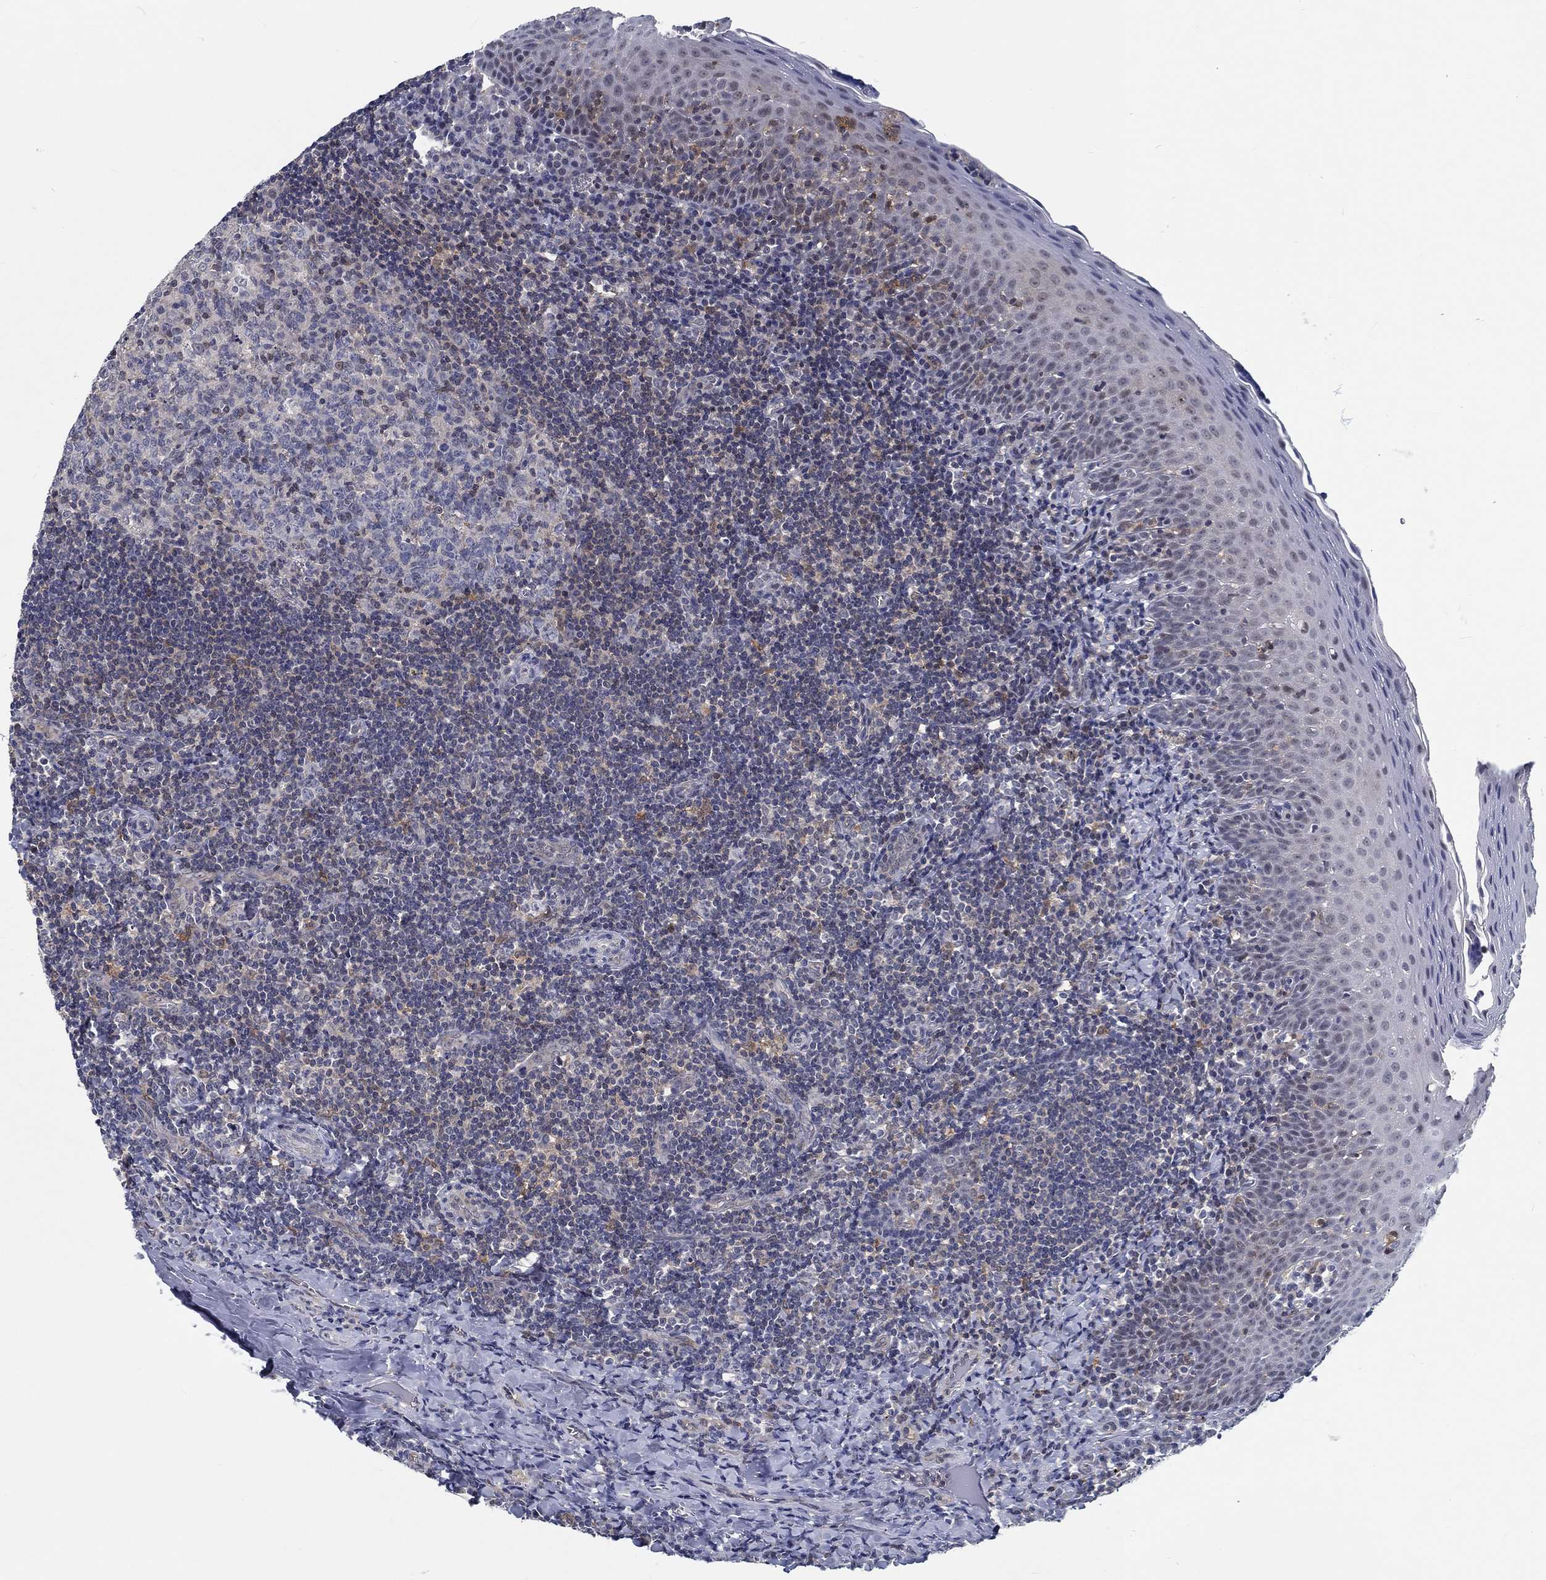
{"staining": {"intensity": "weak", "quantity": "<25%", "location": "cytoplasmic/membranous"}, "tissue": "tonsil", "cell_type": "Germinal center cells", "image_type": "normal", "snomed": [{"axis": "morphology", "description": "Normal tissue, NOS"}, {"axis": "morphology", "description": "Inflammation, NOS"}, {"axis": "topography", "description": "Tonsil"}], "caption": "A histopathology image of human tonsil is negative for staining in germinal center cells.", "gene": "MYBPC1", "patient": {"sex": "female", "age": 31}}